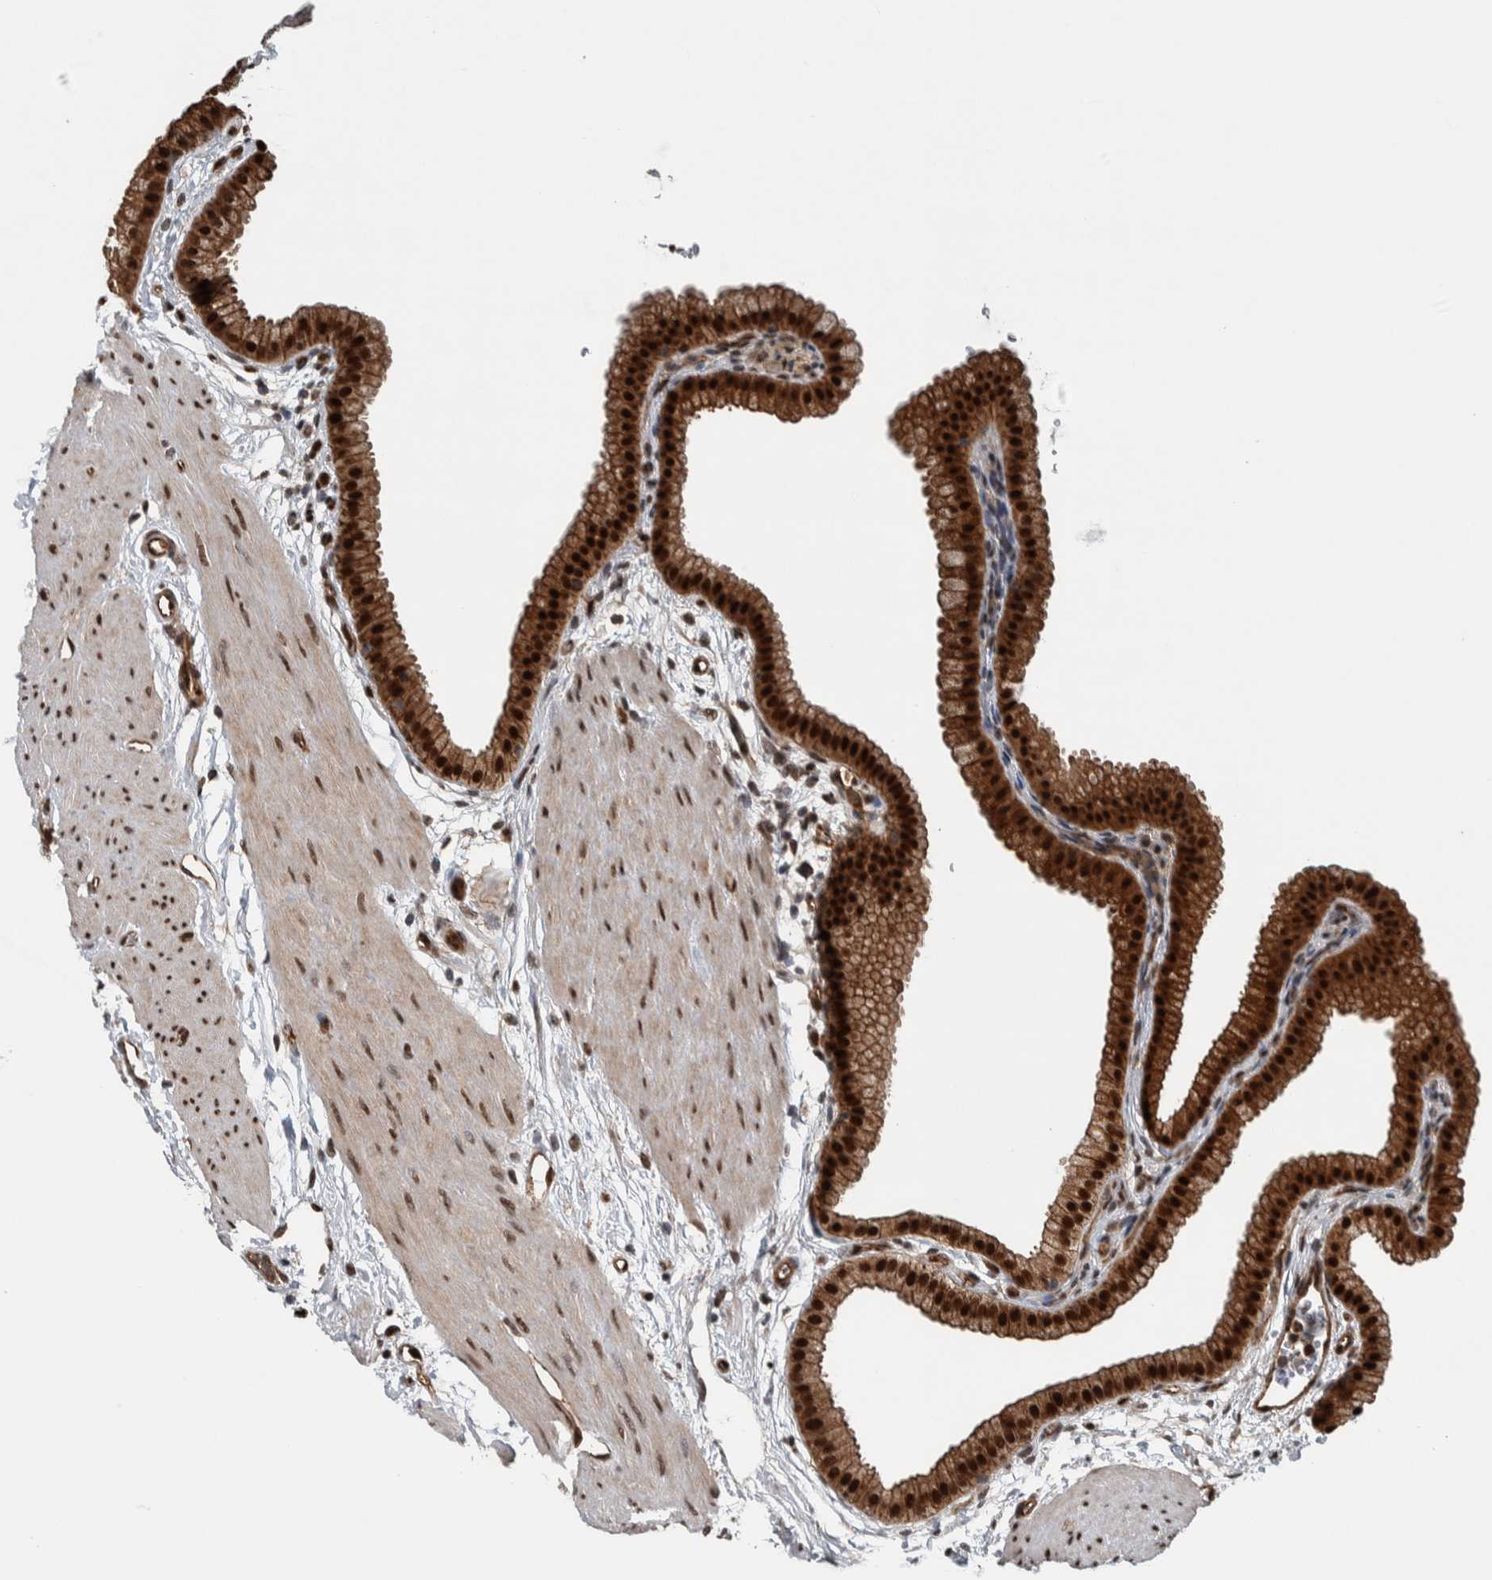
{"staining": {"intensity": "strong", "quantity": ">75%", "location": "cytoplasmic/membranous,nuclear"}, "tissue": "gallbladder", "cell_type": "Glandular cells", "image_type": "normal", "snomed": [{"axis": "morphology", "description": "Normal tissue, NOS"}, {"axis": "topography", "description": "Gallbladder"}], "caption": "Gallbladder stained for a protein (brown) demonstrates strong cytoplasmic/membranous,nuclear positive positivity in about >75% of glandular cells.", "gene": "FAM135B", "patient": {"sex": "female", "age": 64}}